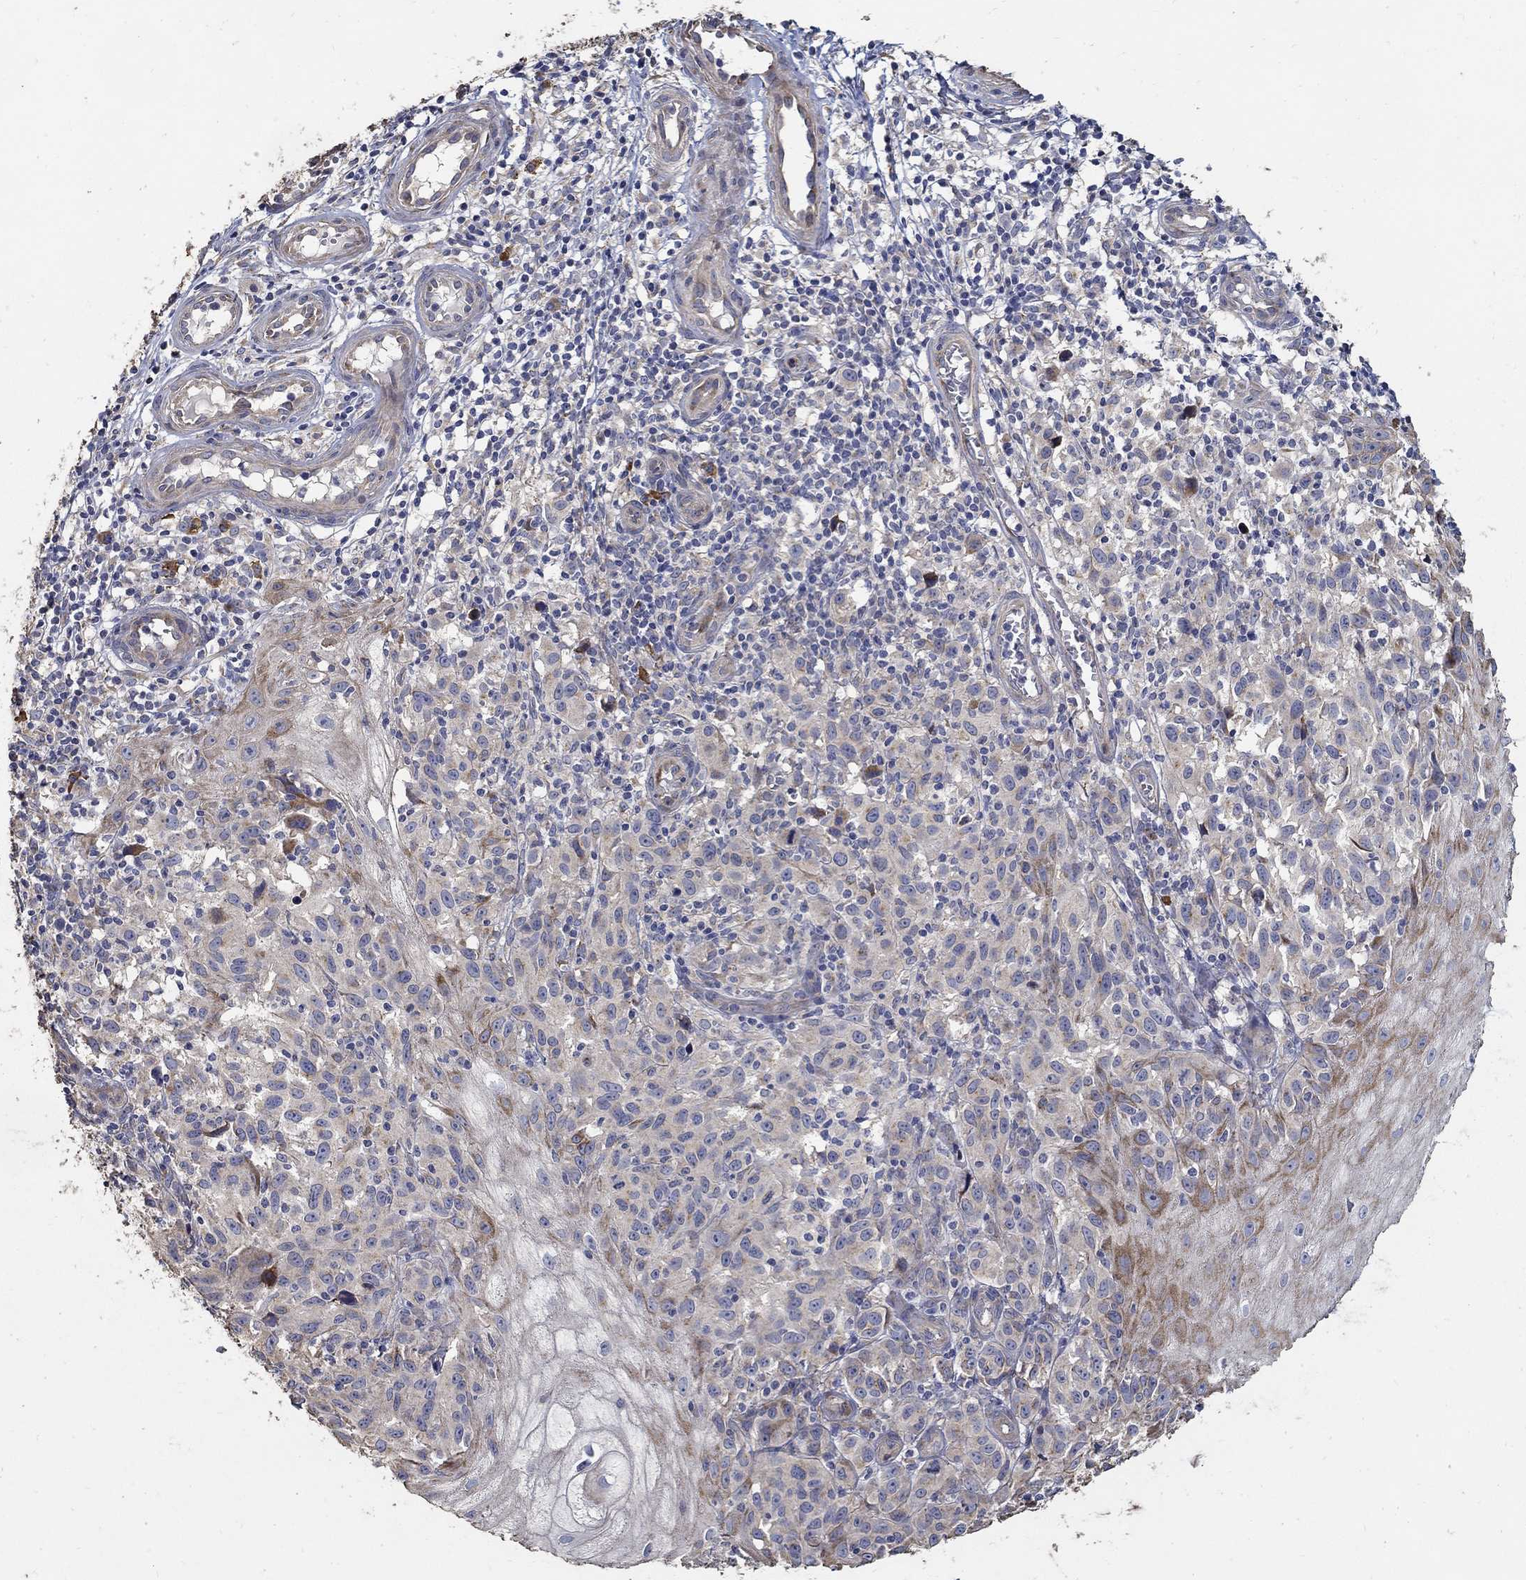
{"staining": {"intensity": "moderate", "quantity": "<25%", "location": "cytoplasmic/membranous"}, "tissue": "melanoma", "cell_type": "Tumor cells", "image_type": "cancer", "snomed": [{"axis": "morphology", "description": "Malignant melanoma, NOS"}, {"axis": "topography", "description": "Skin"}], "caption": "A low amount of moderate cytoplasmic/membranous positivity is appreciated in approximately <25% of tumor cells in melanoma tissue. The protein is stained brown, and the nuclei are stained in blue (DAB IHC with brightfield microscopy, high magnification).", "gene": "EMILIN3", "patient": {"sex": "female", "age": 53}}